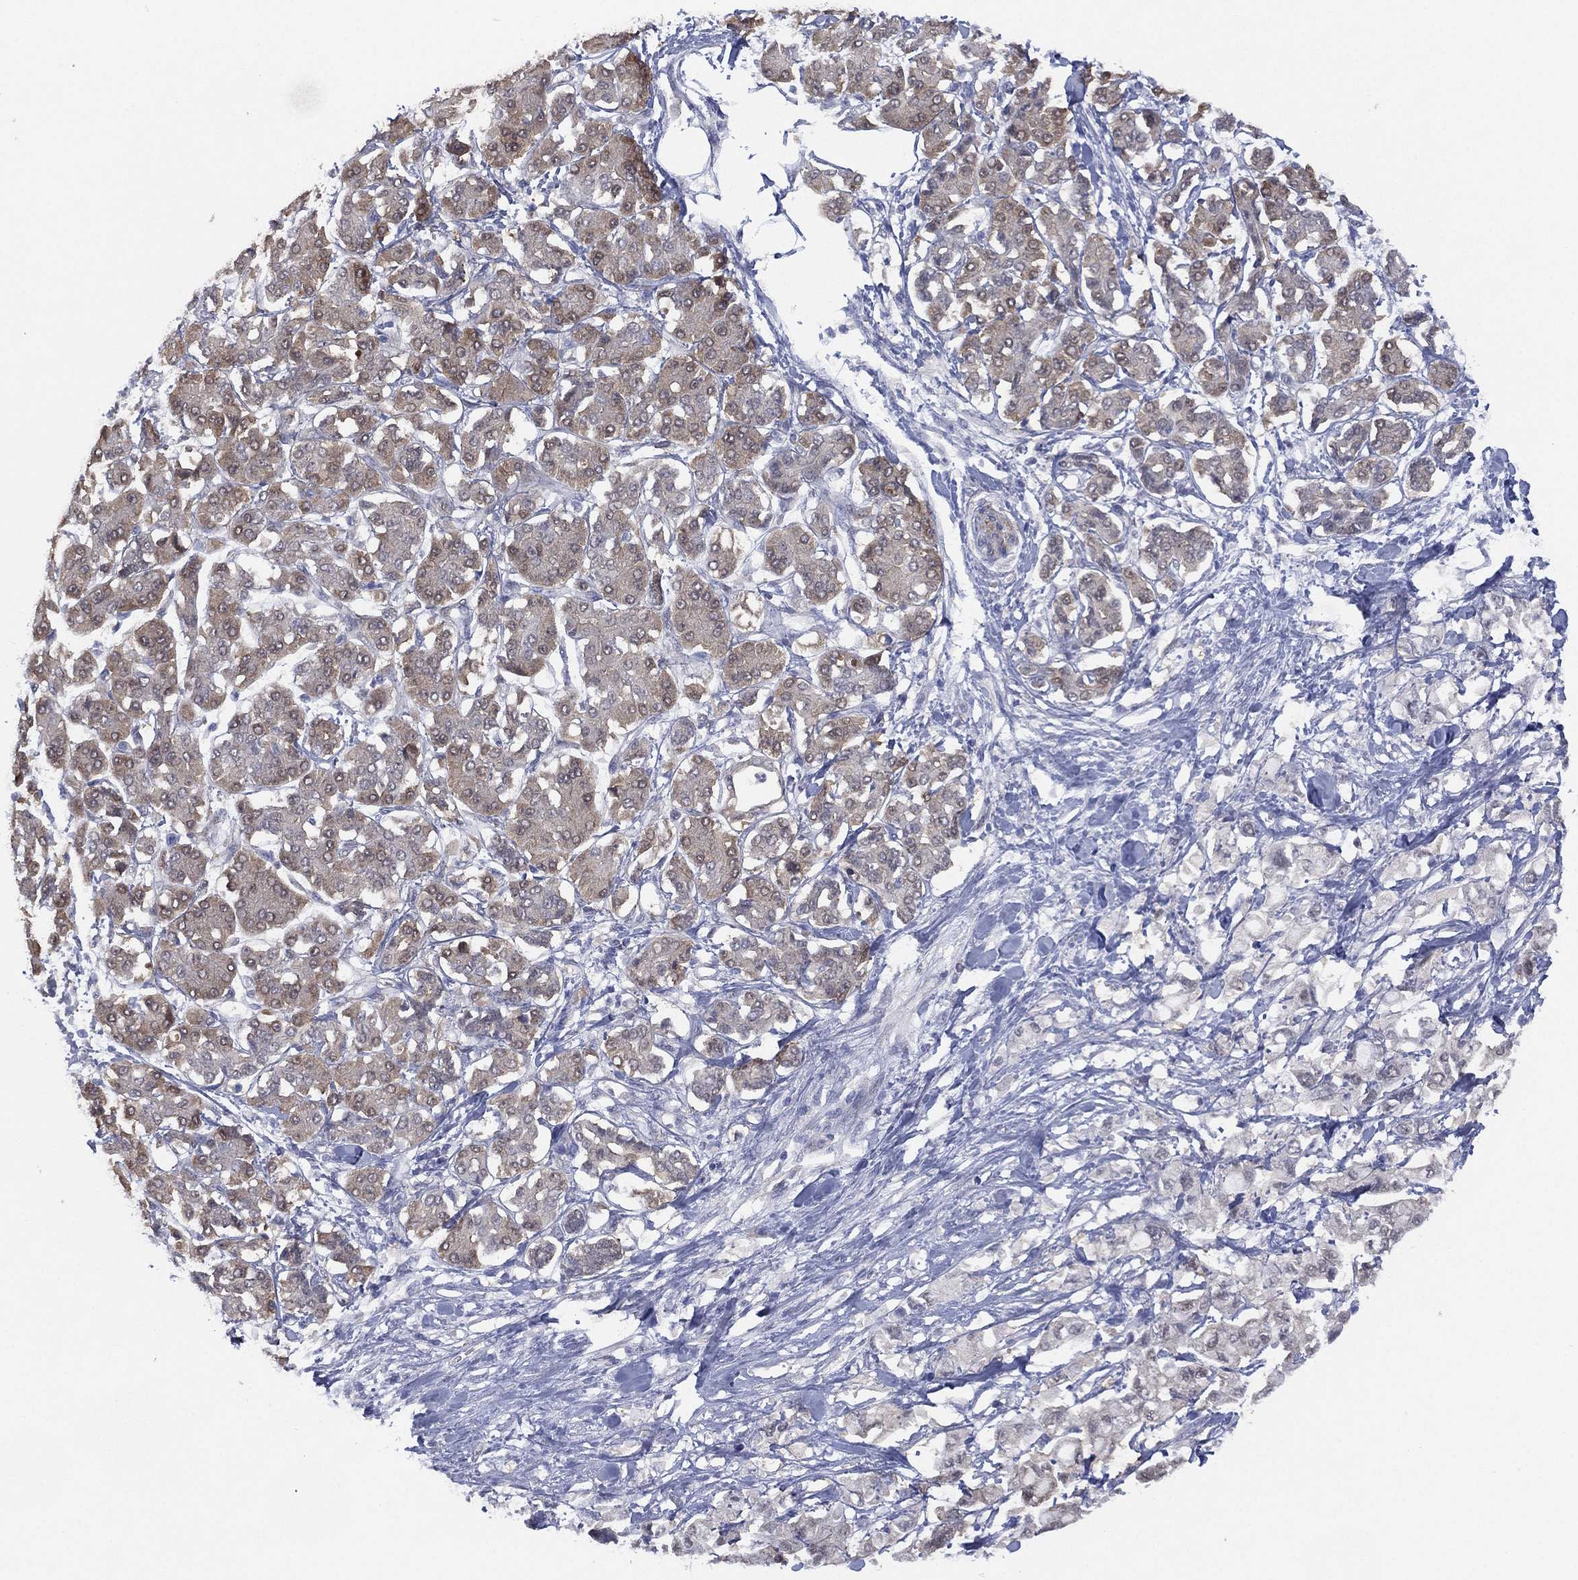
{"staining": {"intensity": "weak", "quantity": "<25%", "location": "cytoplasmic/membranous,nuclear"}, "tissue": "pancreatic cancer", "cell_type": "Tumor cells", "image_type": "cancer", "snomed": [{"axis": "morphology", "description": "Adenocarcinoma, NOS"}, {"axis": "topography", "description": "Pancreas"}], "caption": "IHC of human pancreatic cancer (adenocarcinoma) displays no staining in tumor cells.", "gene": "DDAH1", "patient": {"sex": "female", "age": 56}}